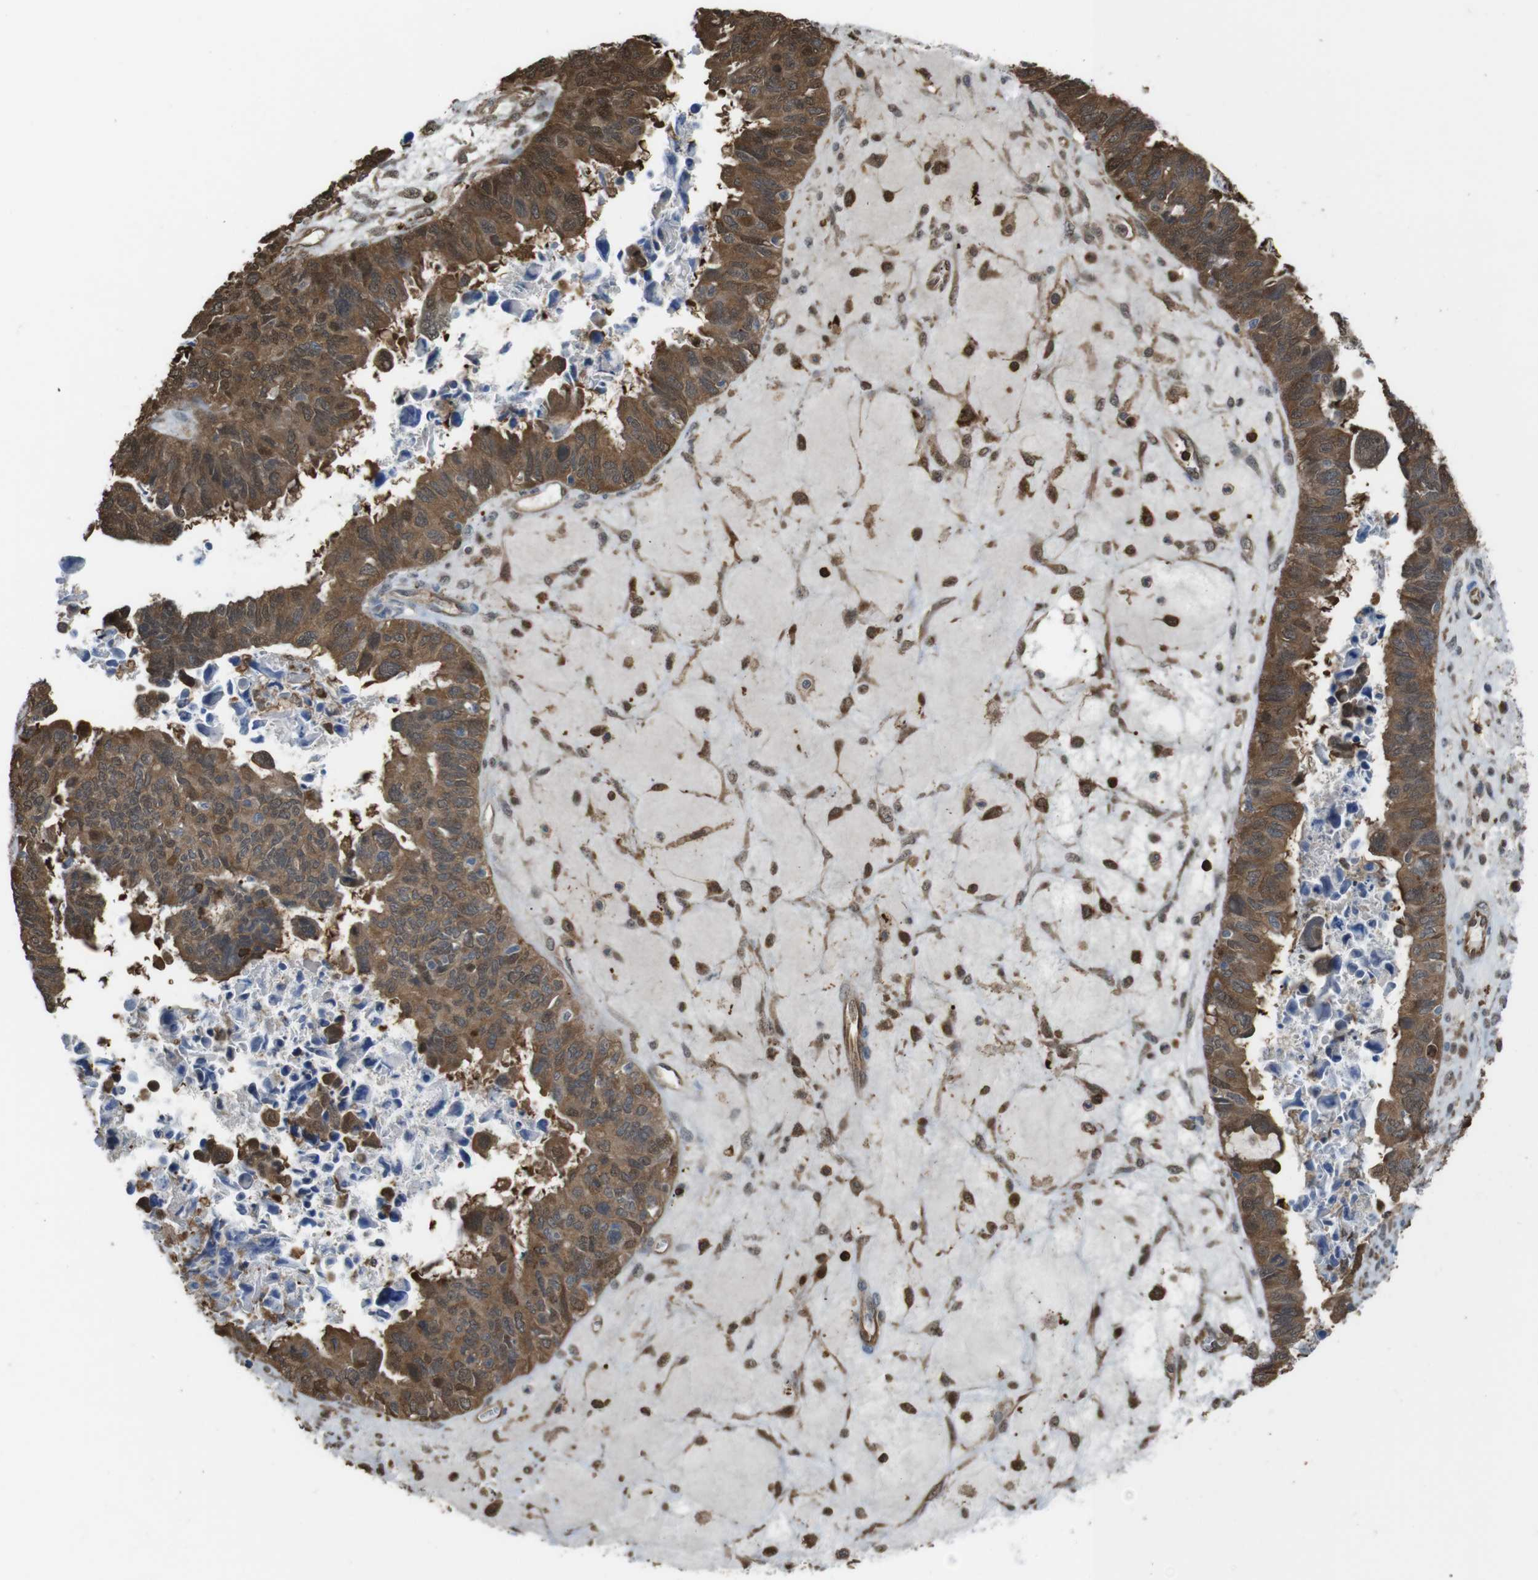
{"staining": {"intensity": "strong", "quantity": ">75%", "location": "cytoplasmic/membranous,nuclear"}, "tissue": "ovarian cancer", "cell_type": "Tumor cells", "image_type": "cancer", "snomed": [{"axis": "morphology", "description": "Cystadenocarcinoma, serous, NOS"}, {"axis": "topography", "description": "Ovary"}], "caption": "IHC staining of serous cystadenocarcinoma (ovarian), which displays high levels of strong cytoplasmic/membranous and nuclear positivity in about >75% of tumor cells indicating strong cytoplasmic/membranous and nuclear protein expression. The staining was performed using DAB (3,3'-diaminobenzidine) (brown) for protein detection and nuclei were counterstained in hematoxylin (blue).", "gene": "ARHGDIA", "patient": {"sex": "female", "age": 79}}